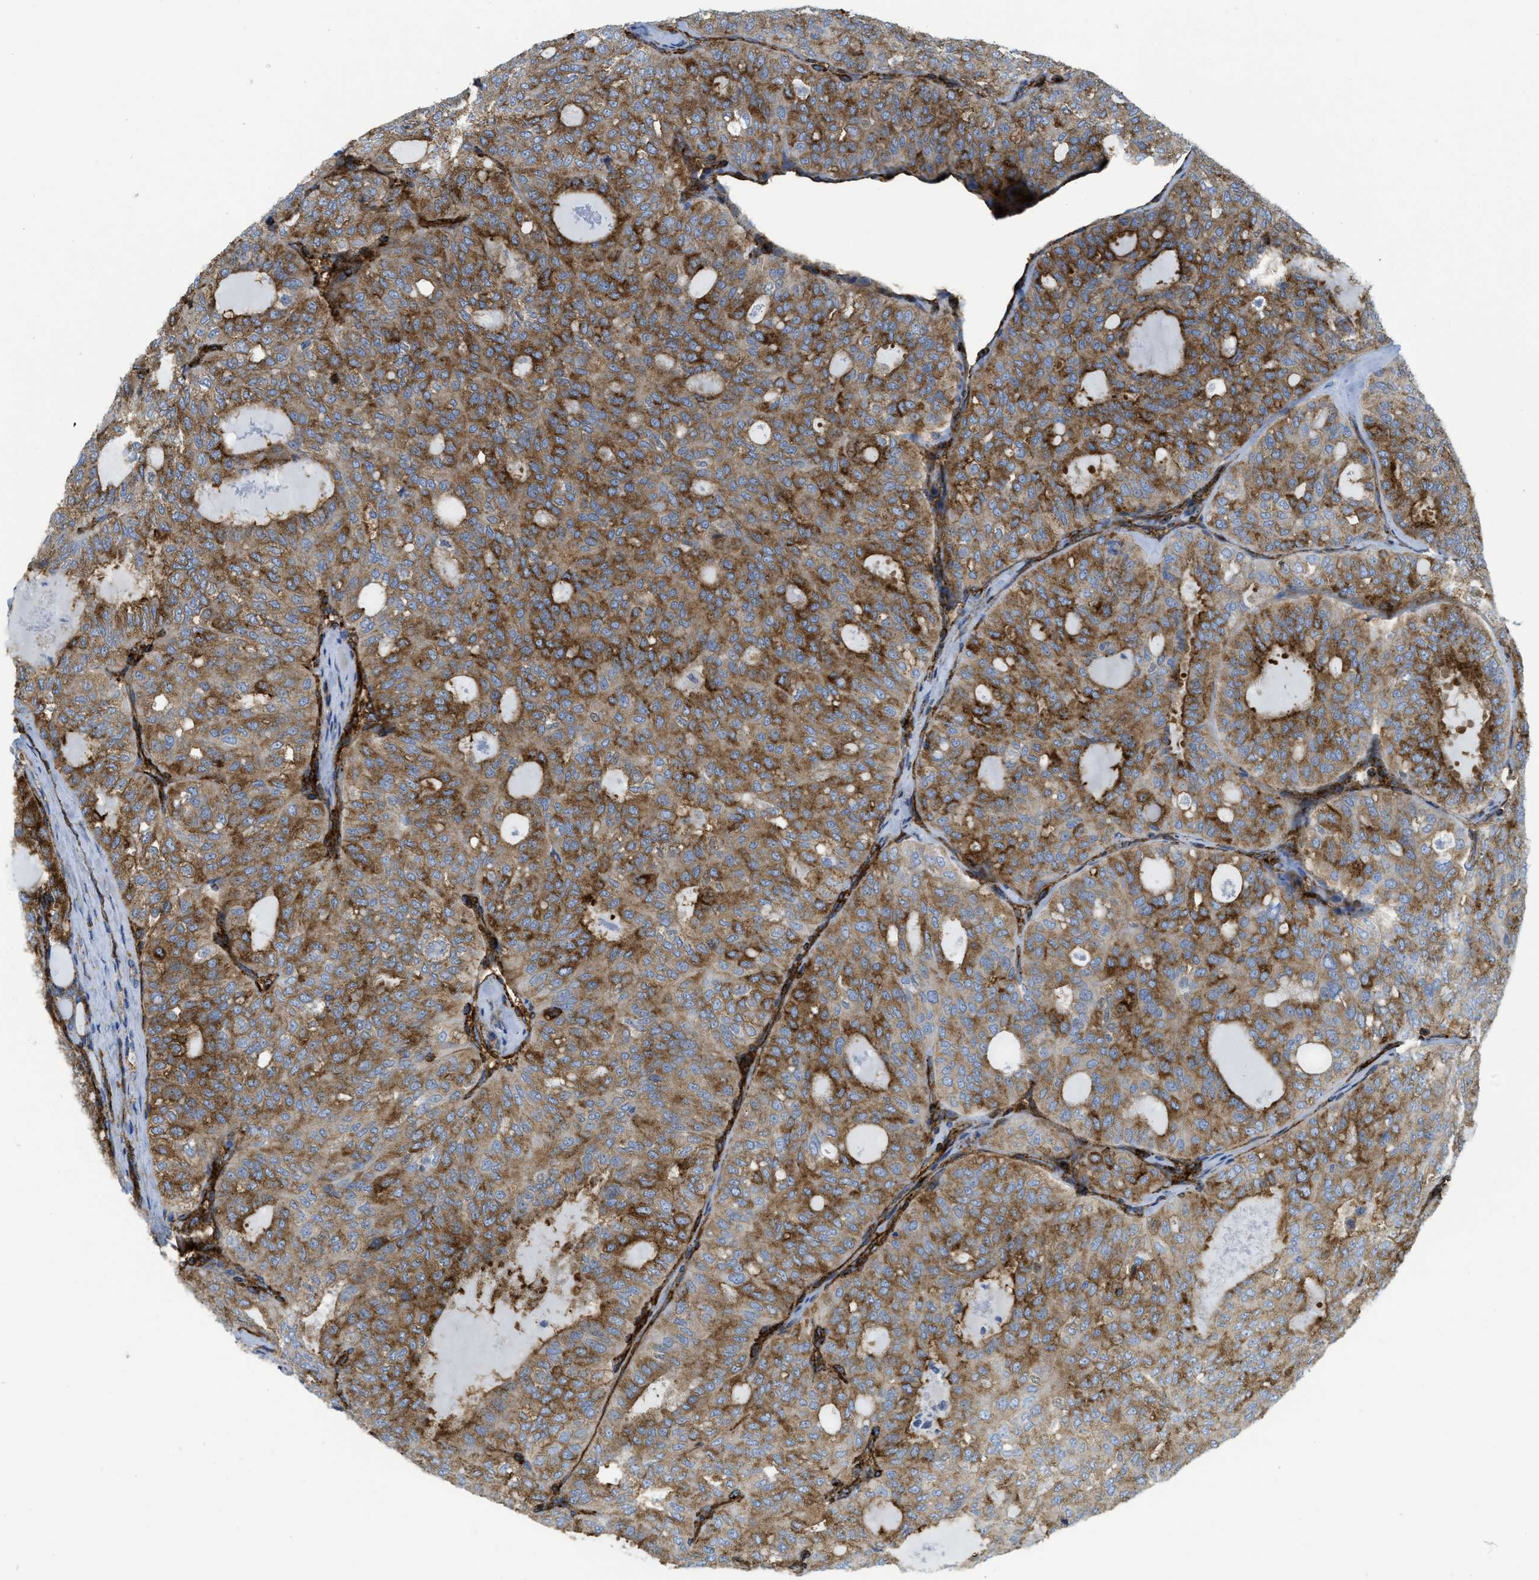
{"staining": {"intensity": "moderate", "quantity": ">75%", "location": "cytoplasmic/membranous"}, "tissue": "thyroid cancer", "cell_type": "Tumor cells", "image_type": "cancer", "snomed": [{"axis": "morphology", "description": "Follicular adenoma carcinoma, NOS"}, {"axis": "topography", "description": "Thyroid gland"}], "caption": "High-power microscopy captured an immunohistochemistry (IHC) photomicrograph of thyroid cancer (follicular adenoma carcinoma), revealing moderate cytoplasmic/membranous staining in about >75% of tumor cells.", "gene": "HIP1", "patient": {"sex": "male", "age": 75}}